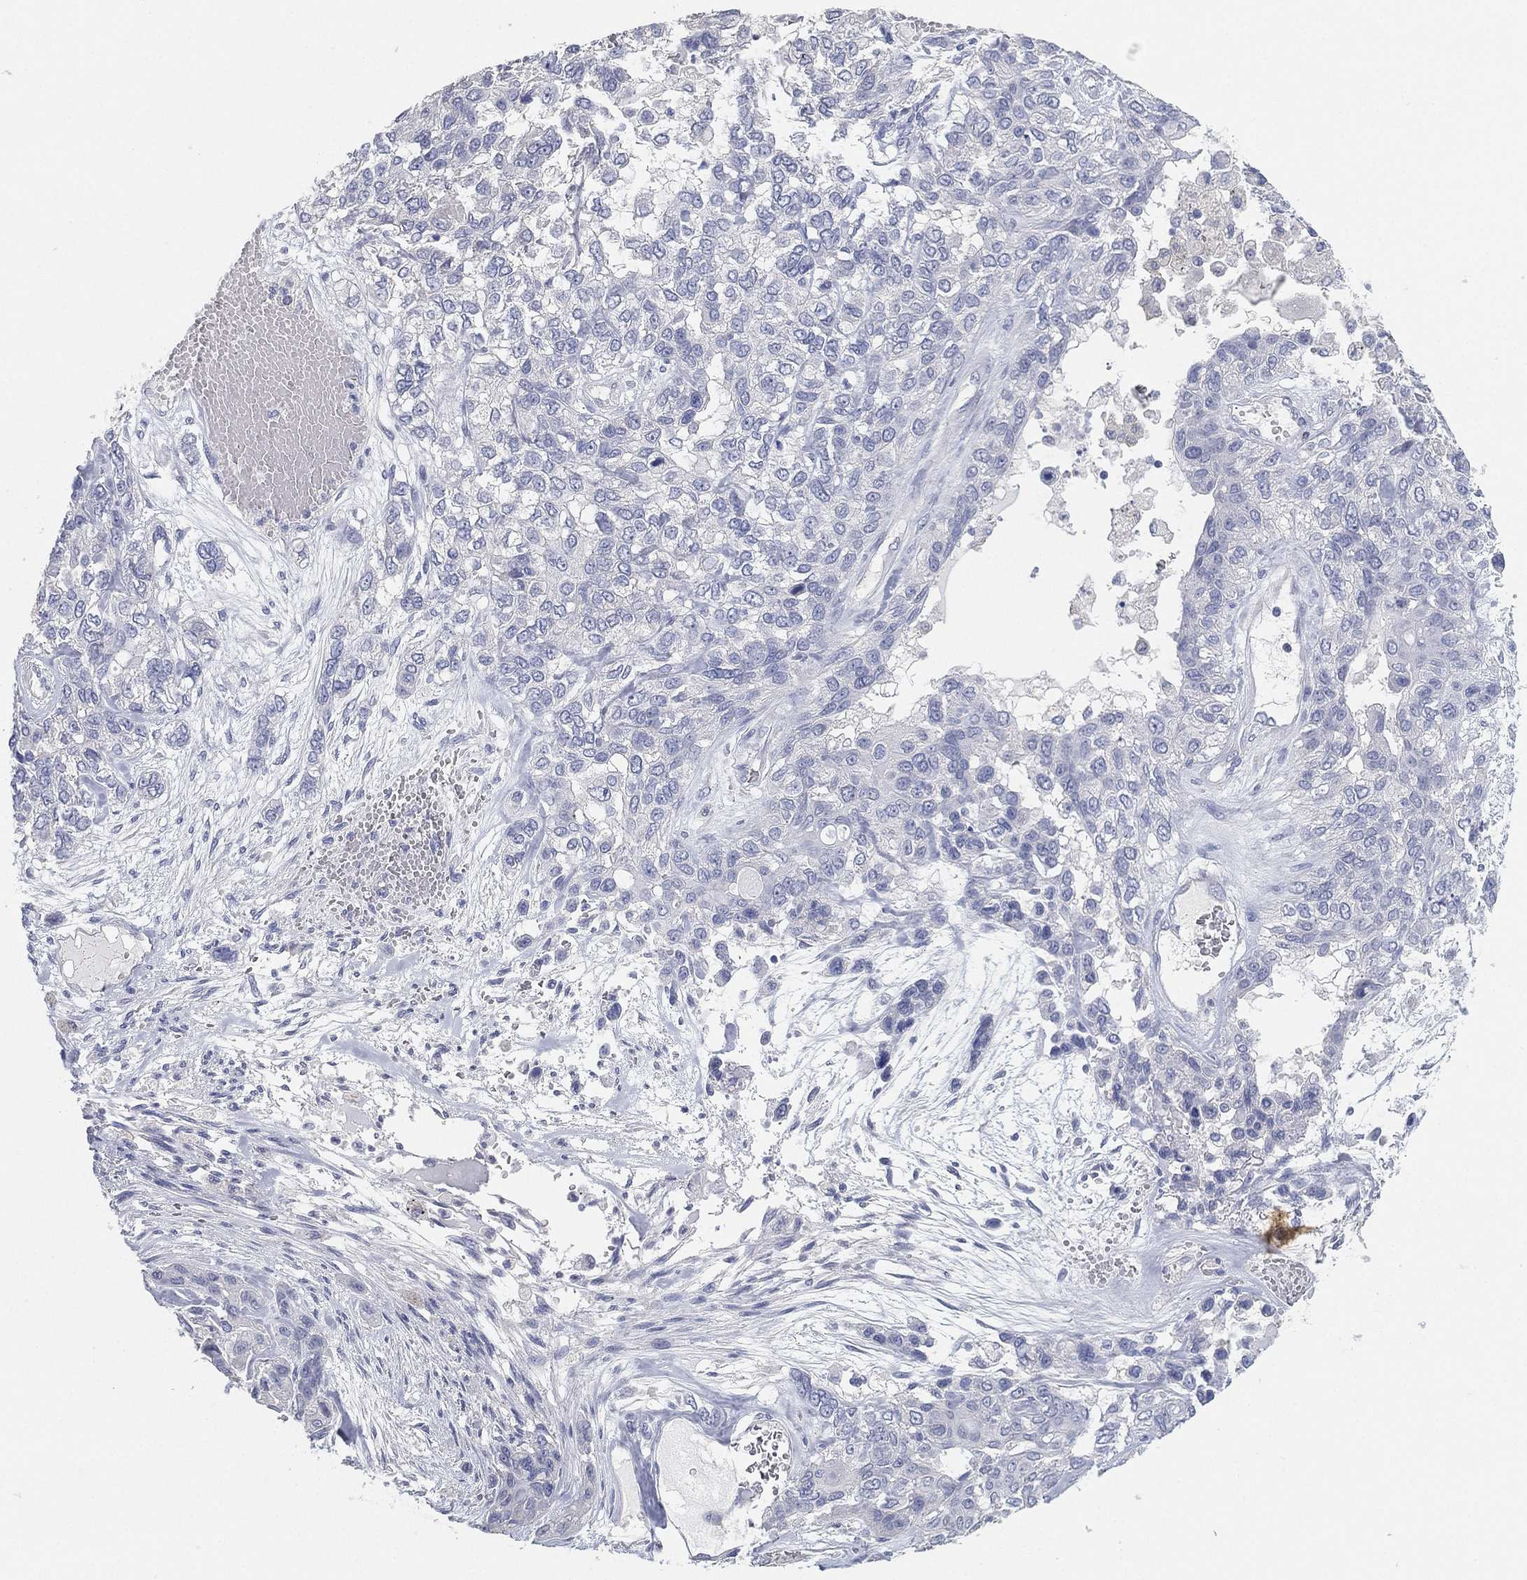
{"staining": {"intensity": "negative", "quantity": "none", "location": "none"}, "tissue": "lung cancer", "cell_type": "Tumor cells", "image_type": "cancer", "snomed": [{"axis": "morphology", "description": "Squamous cell carcinoma, NOS"}, {"axis": "topography", "description": "Lung"}], "caption": "Micrograph shows no significant protein expression in tumor cells of lung cancer.", "gene": "FAM187B", "patient": {"sex": "female", "age": 70}}